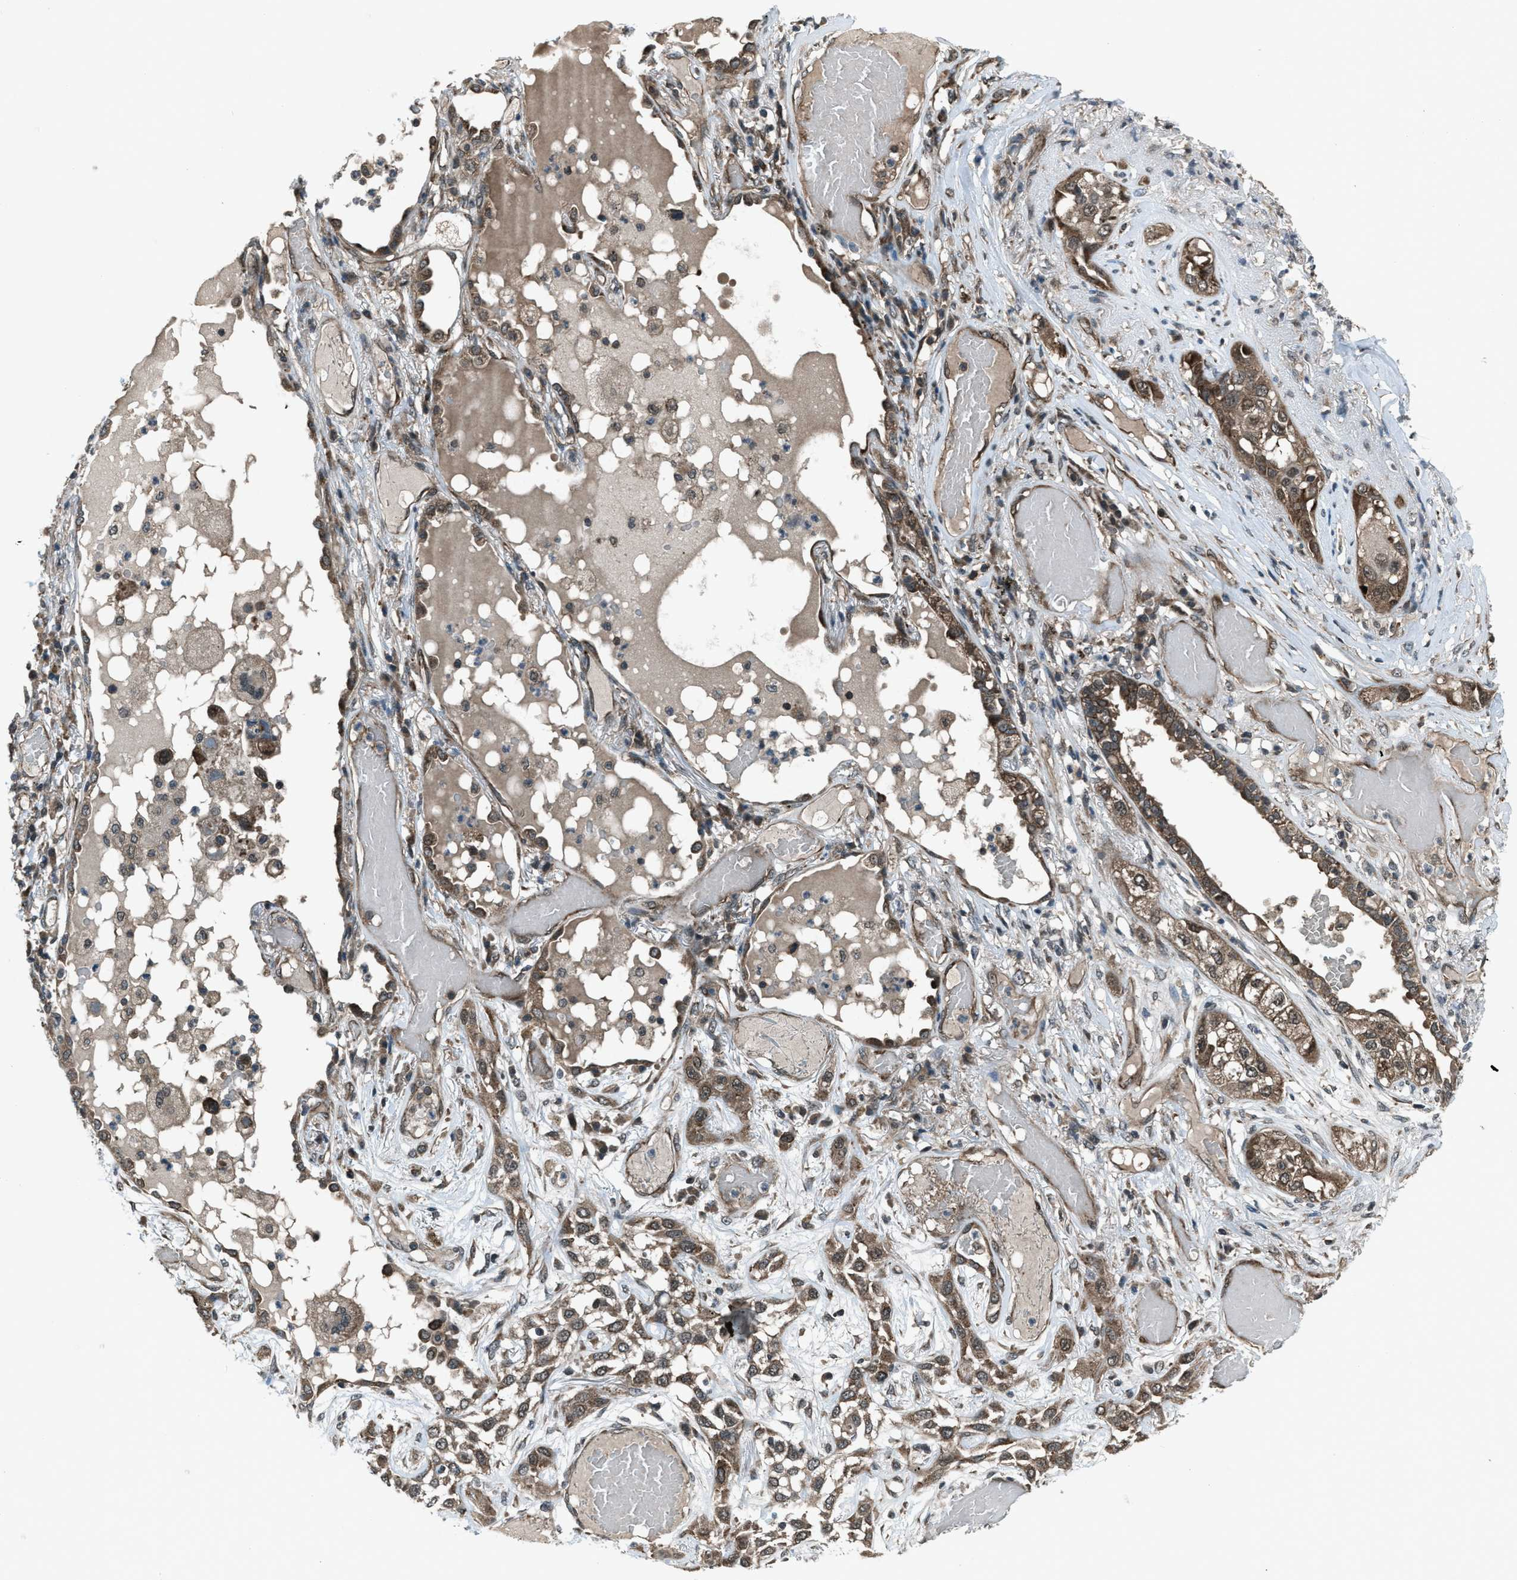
{"staining": {"intensity": "moderate", "quantity": ">75%", "location": "cytoplasmic/membranous"}, "tissue": "lung cancer", "cell_type": "Tumor cells", "image_type": "cancer", "snomed": [{"axis": "morphology", "description": "Squamous cell carcinoma, NOS"}, {"axis": "topography", "description": "Lung"}], "caption": "Immunohistochemistry (IHC) of lung cancer shows medium levels of moderate cytoplasmic/membranous positivity in about >75% of tumor cells.", "gene": "ASAP2", "patient": {"sex": "male", "age": 71}}